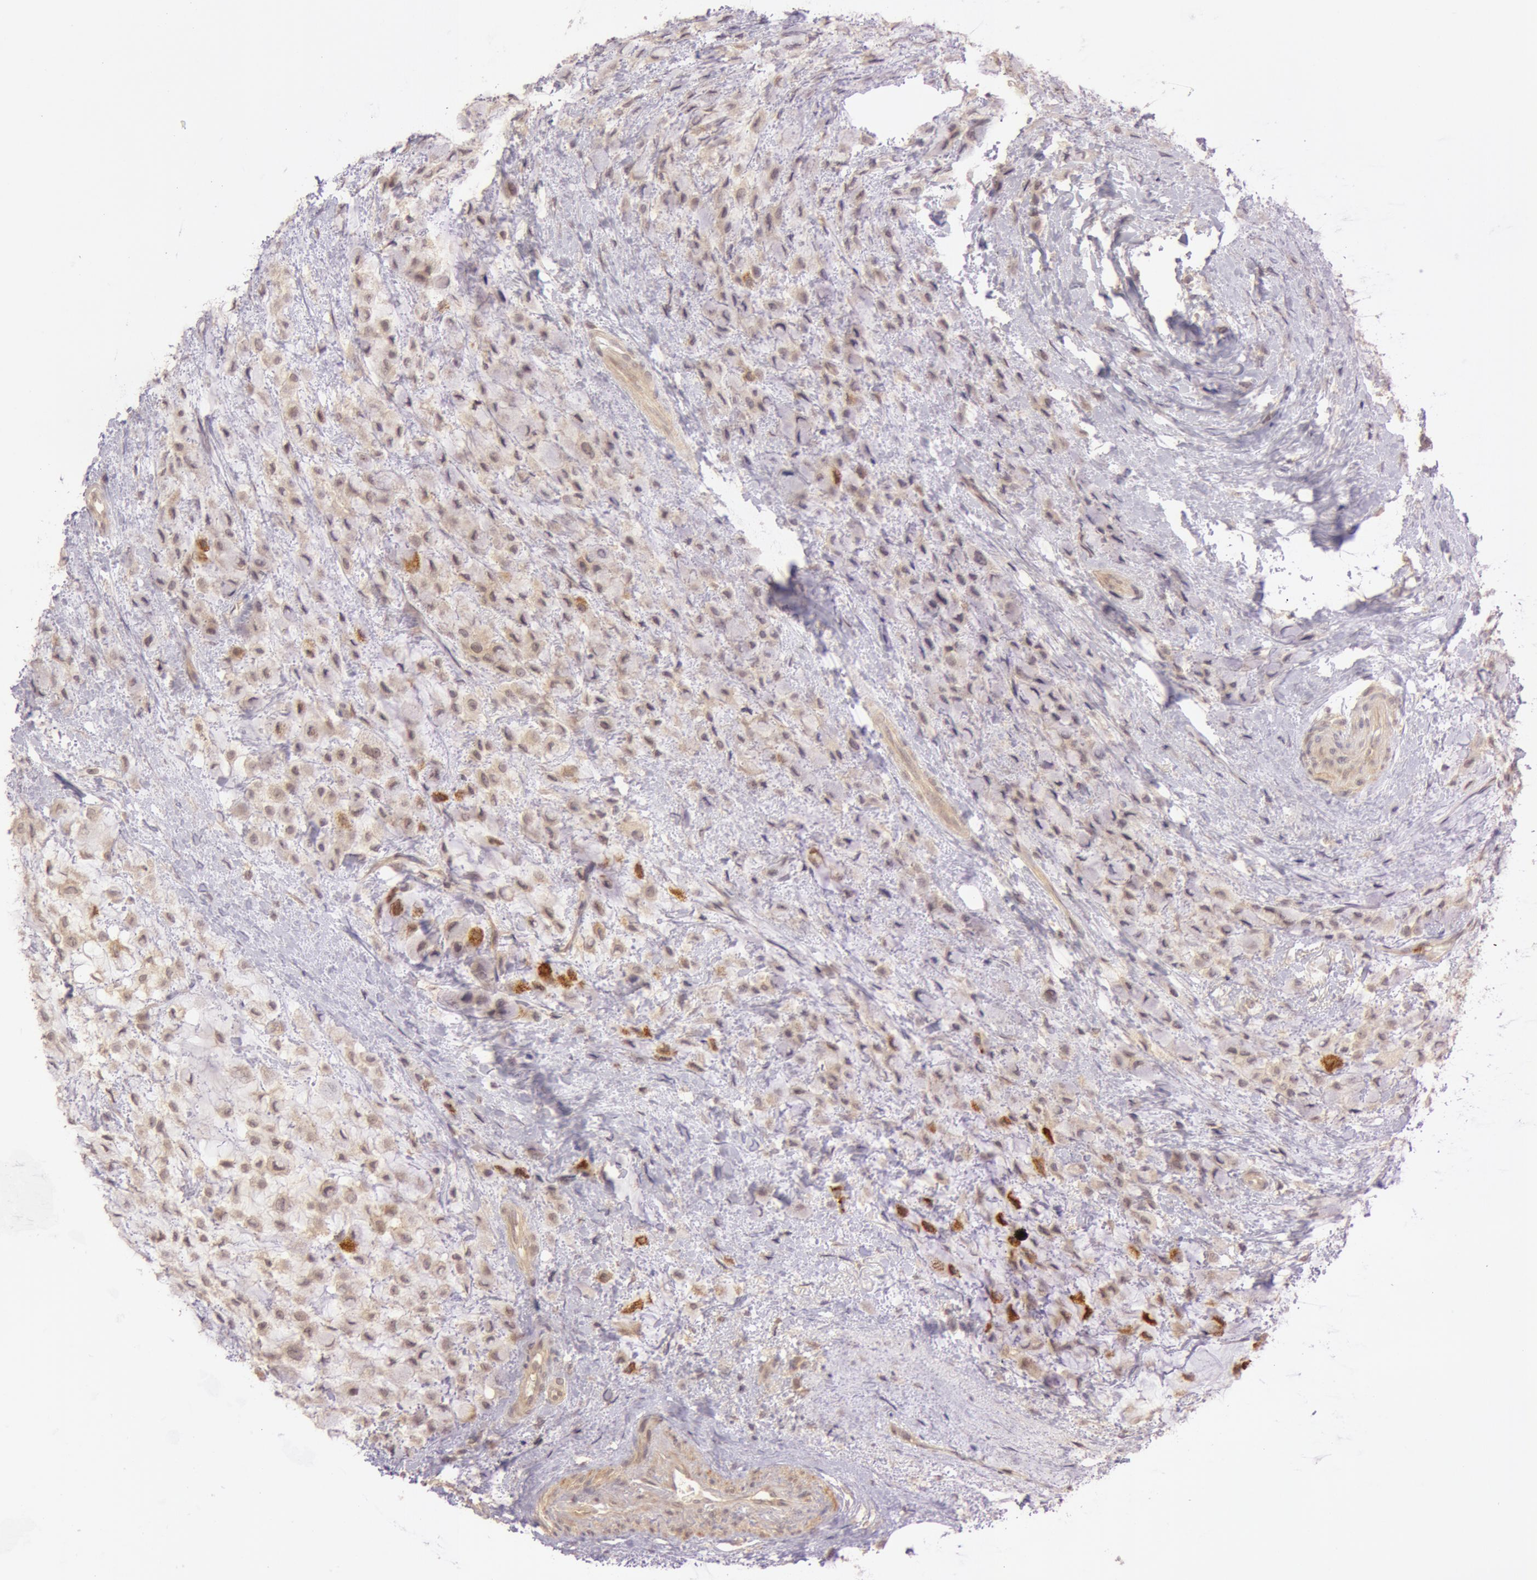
{"staining": {"intensity": "weak", "quantity": ">75%", "location": "cytoplasmic/membranous"}, "tissue": "breast cancer", "cell_type": "Tumor cells", "image_type": "cancer", "snomed": [{"axis": "morphology", "description": "Lobular carcinoma"}, {"axis": "topography", "description": "Breast"}], "caption": "Human lobular carcinoma (breast) stained with a protein marker reveals weak staining in tumor cells.", "gene": "ATG2B", "patient": {"sex": "female", "age": 85}}